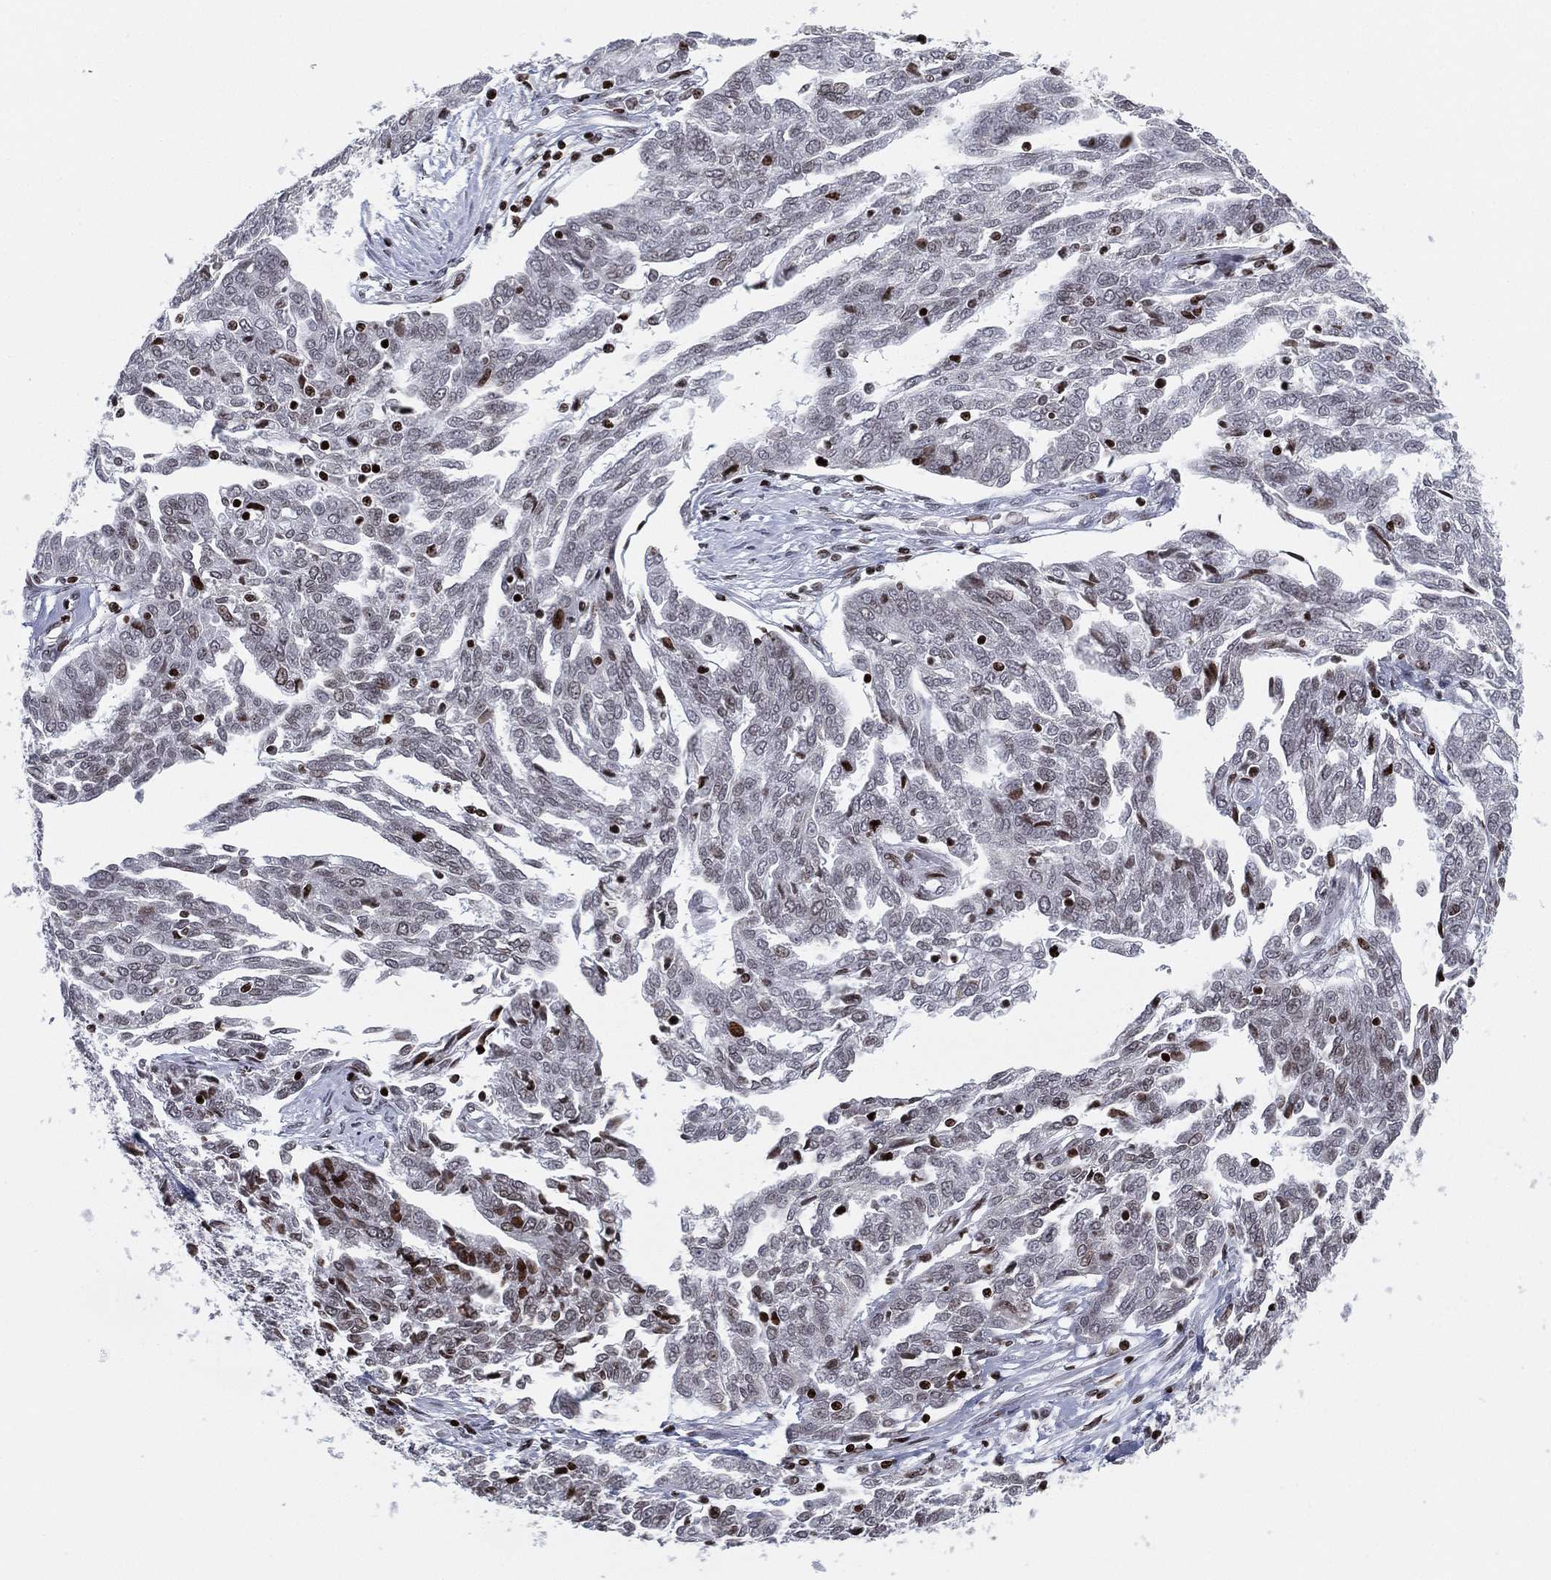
{"staining": {"intensity": "weak", "quantity": "<25%", "location": "nuclear"}, "tissue": "ovarian cancer", "cell_type": "Tumor cells", "image_type": "cancer", "snomed": [{"axis": "morphology", "description": "Cystadenocarcinoma, serous, NOS"}, {"axis": "topography", "description": "Ovary"}], "caption": "Ovarian serous cystadenocarcinoma was stained to show a protein in brown. There is no significant expression in tumor cells.", "gene": "MFSD14A", "patient": {"sex": "female", "age": 67}}